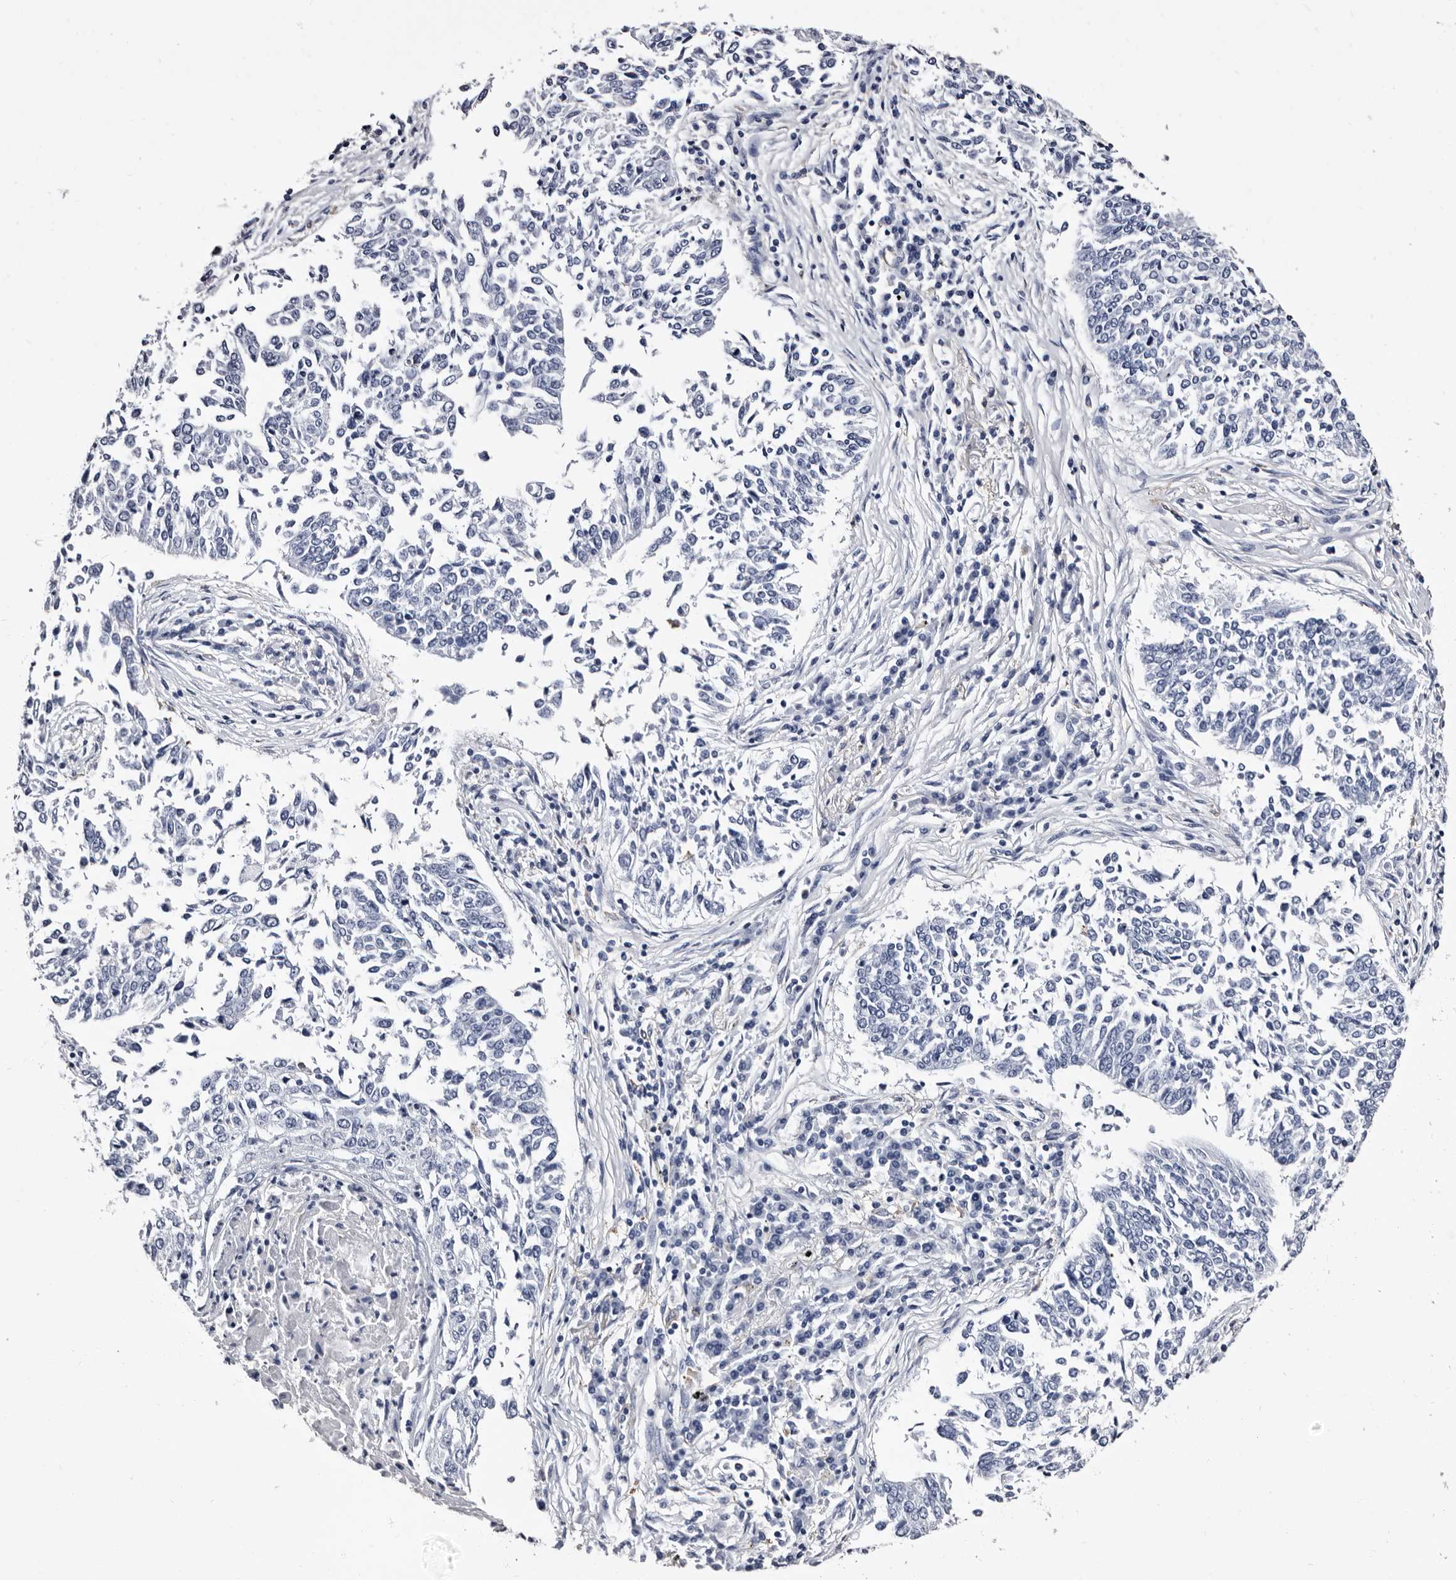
{"staining": {"intensity": "negative", "quantity": "none", "location": "none"}, "tissue": "lung cancer", "cell_type": "Tumor cells", "image_type": "cancer", "snomed": [{"axis": "morphology", "description": "Normal tissue, NOS"}, {"axis": "morphology", "description": "Squamous cell carcinoma, NOS"}, {"axis": "topography", "description": "Cartilage tissue"}, {"axis": "topography", "description": "Bronchus"}, {"axis": "topography", "description": "Lung"}, {"axis": "topography", "description": "Peripheral nerve tissue"}], "caption": "Protein analysis of lung squamous cell carcinoma demonstrates no significant staining in tumor cells.", "gene": "EPB41L3", "patient": {"sex": "female", "age": 49}}